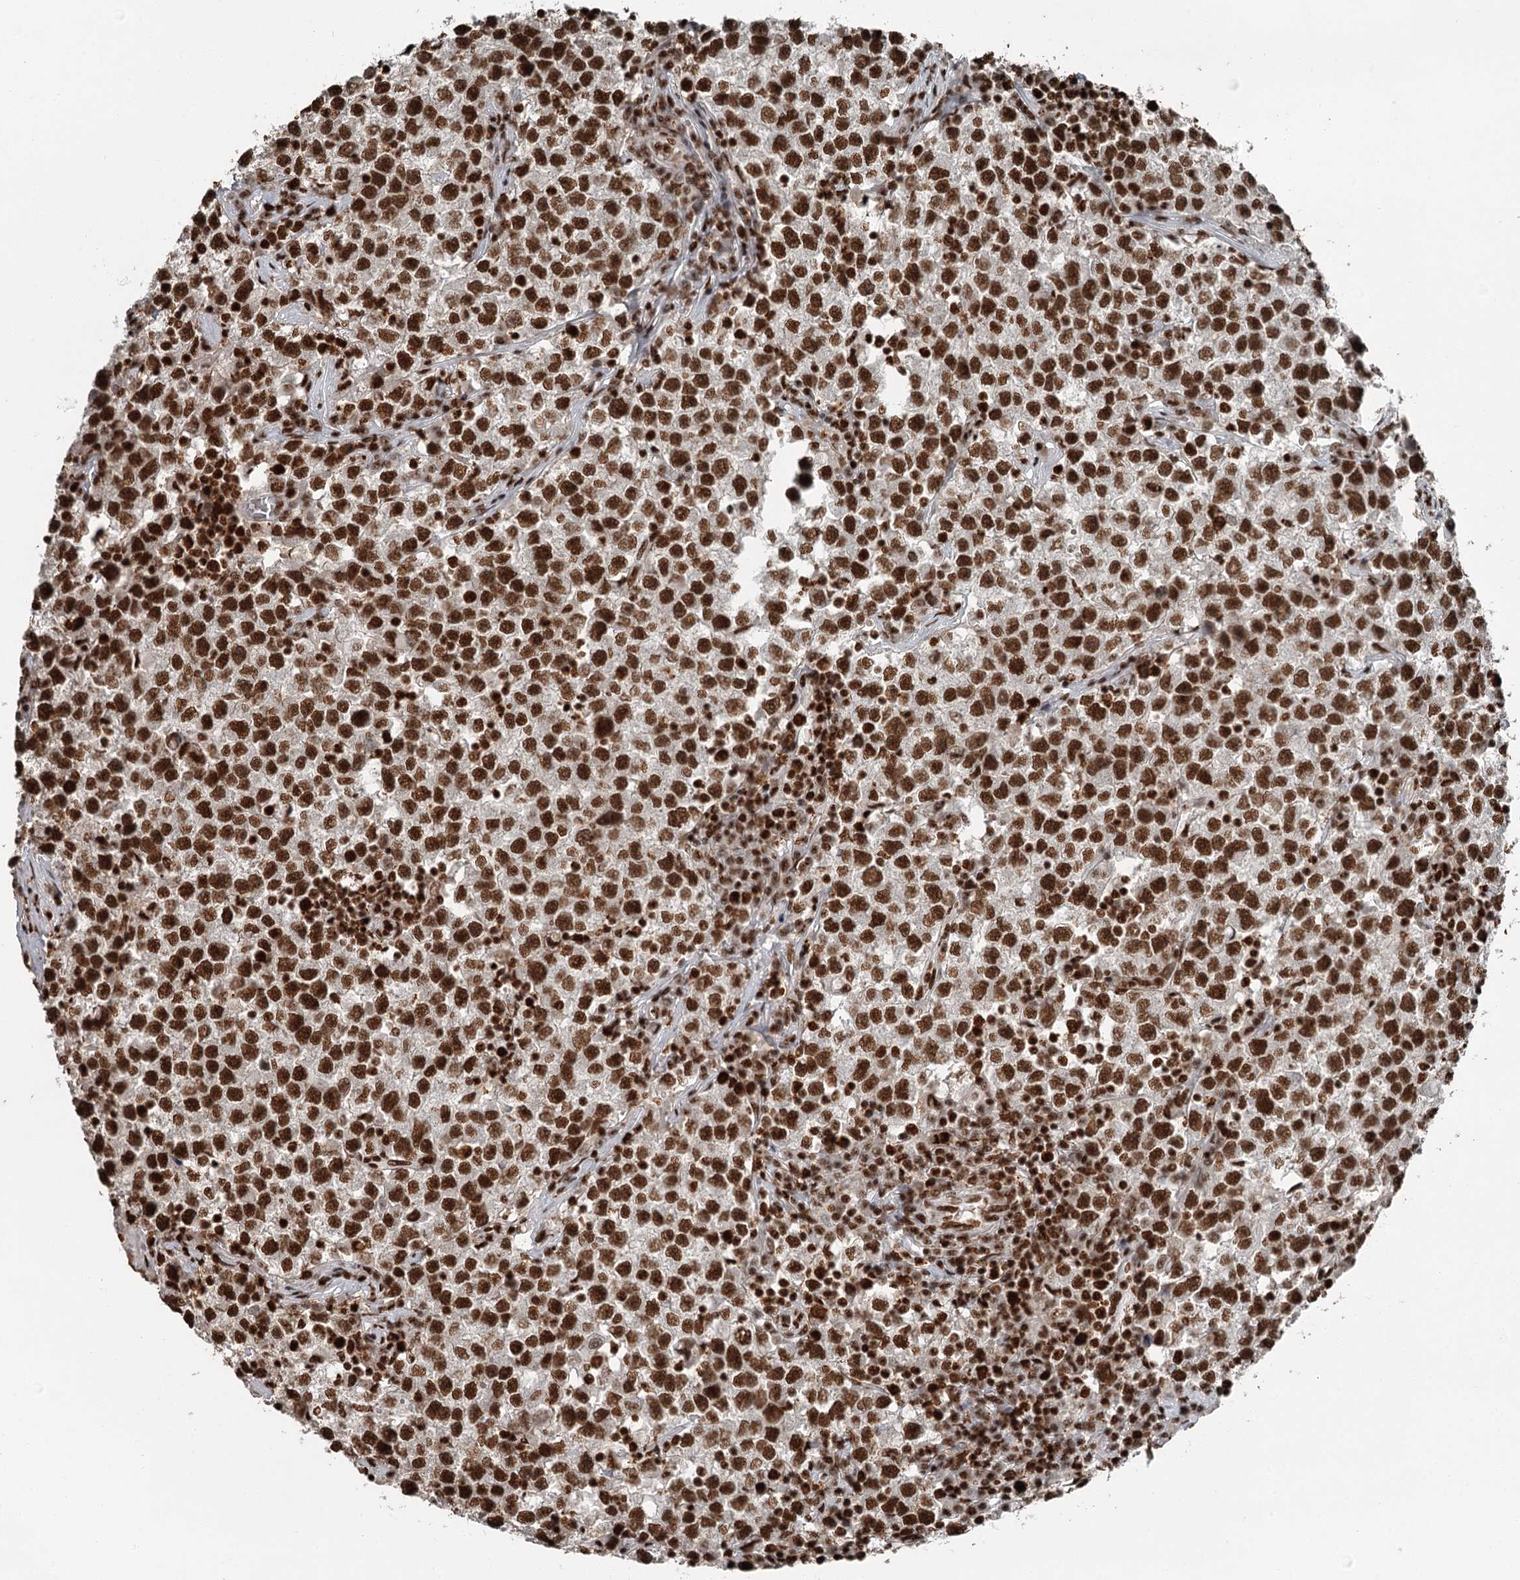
{"staining": {"intensity": "strong", "quantity": ">75%", "location": "nuclear"}, "tissue": "testis cancer", "cell_type": "Tumor cells", "image_type": "cancer", "snomed": [{"axis": "morphology", "description": "Seminoma, NOS"}, {"axis": "topography", "description": "Testis"}], "caption": "This histopathology image displays immunohistochemistry staining of human seminoma (testis), with high strong nuclear positivity in about >75% of tumor cells.", "gene": "RBBP7", "patient": {"sex": "male", "age": 22}}